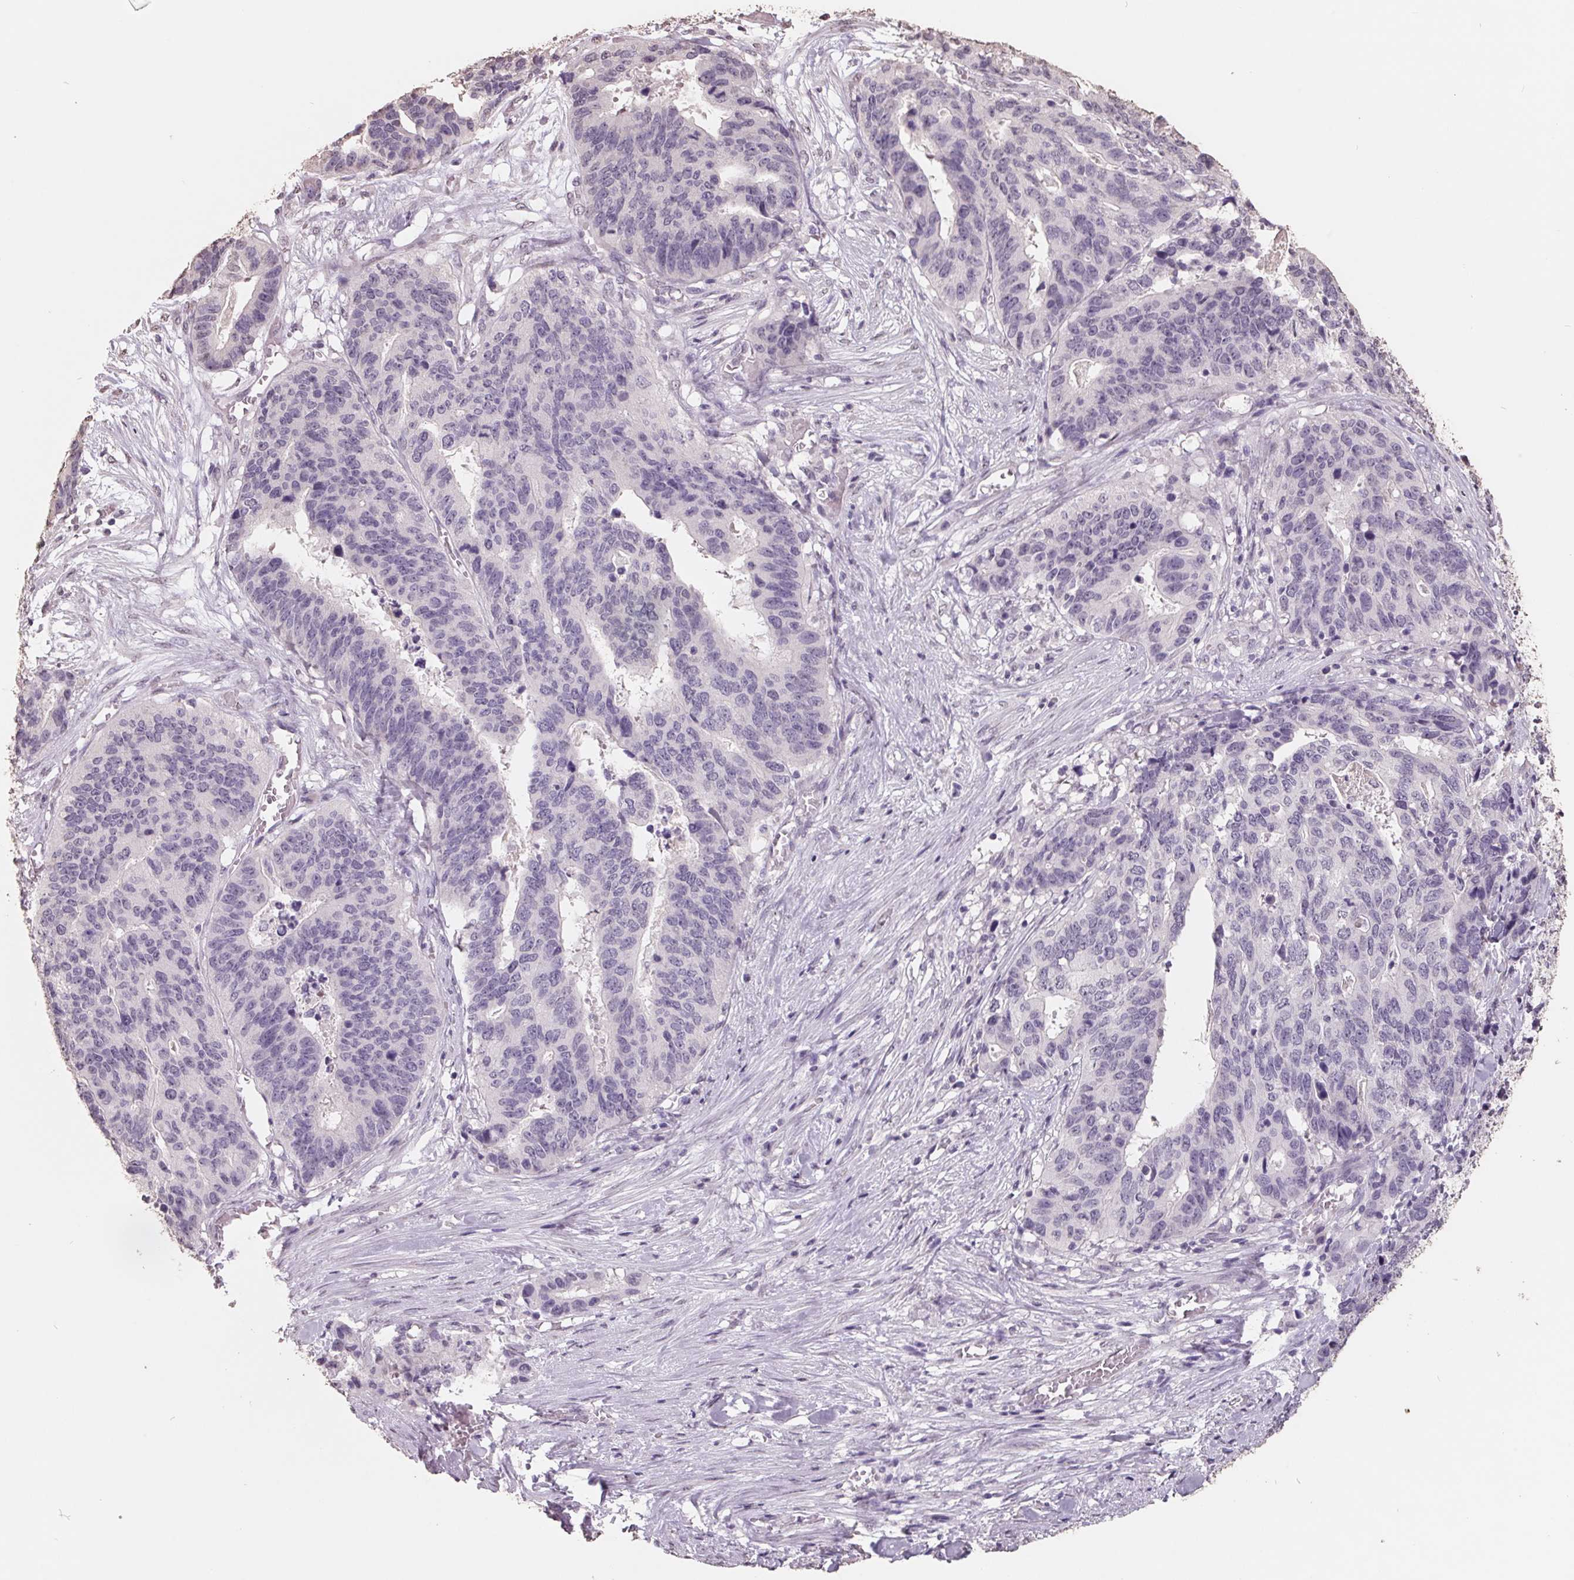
{"staining": {"intensity": "negative", "quantity": "none", "location": "none"}, "tissue": "stomach cancer", "cell_type": "Tumor cells", "image_type": "cancer", "snomed": [{"axis": "morphology", "description": "Adenocarcinoma, NOS"}, {"axis": "topography", "description": "Stomach, upper"}], "caption": "Histopathology image shows no protein staining in tumor cells of stomach adenocarcinoma tissue. Nuclei are stained in blue.", "gene": "FTCD", "patient": {"sex": "female", "age": 67}}